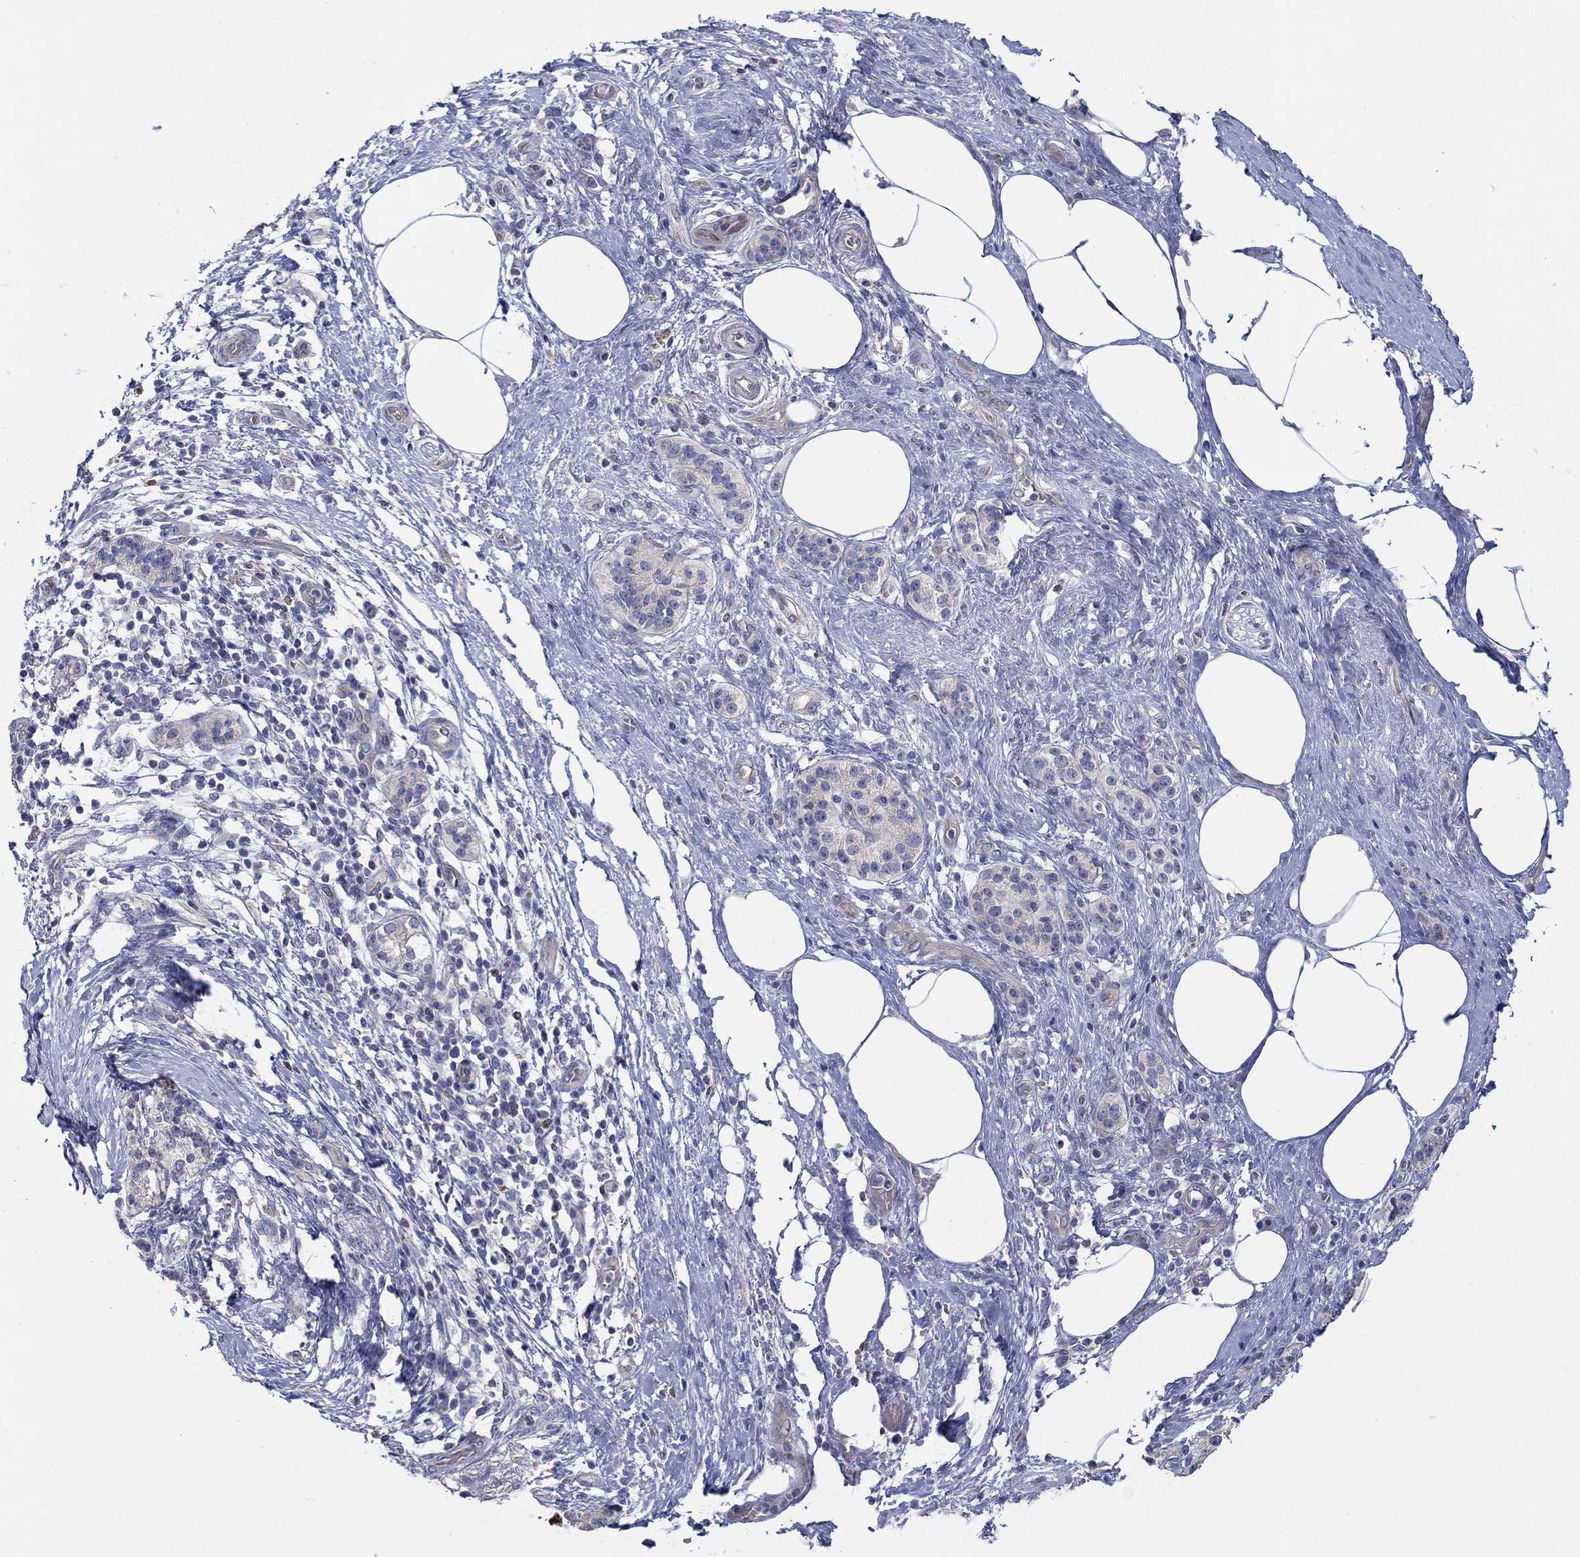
{"staining": {"intensity": "negative", "quantity": "none", "location": "none"}, "tissue": "pancreatic cancer", "cell_type": "Tumor cells", "image_type": "cancer", "snomed": [{"axis": "morphology", "description": "Adenocarcinoma, NOS"}, {"axis": "topography", "description": "Pancreas"}], "caption": "This is an immunohistochemistry histopathology image of pancreatic cancer. There is no staining in tumor cells.", "gene": "ERMP1", "patient": {"sex": "female", "age": 72}}